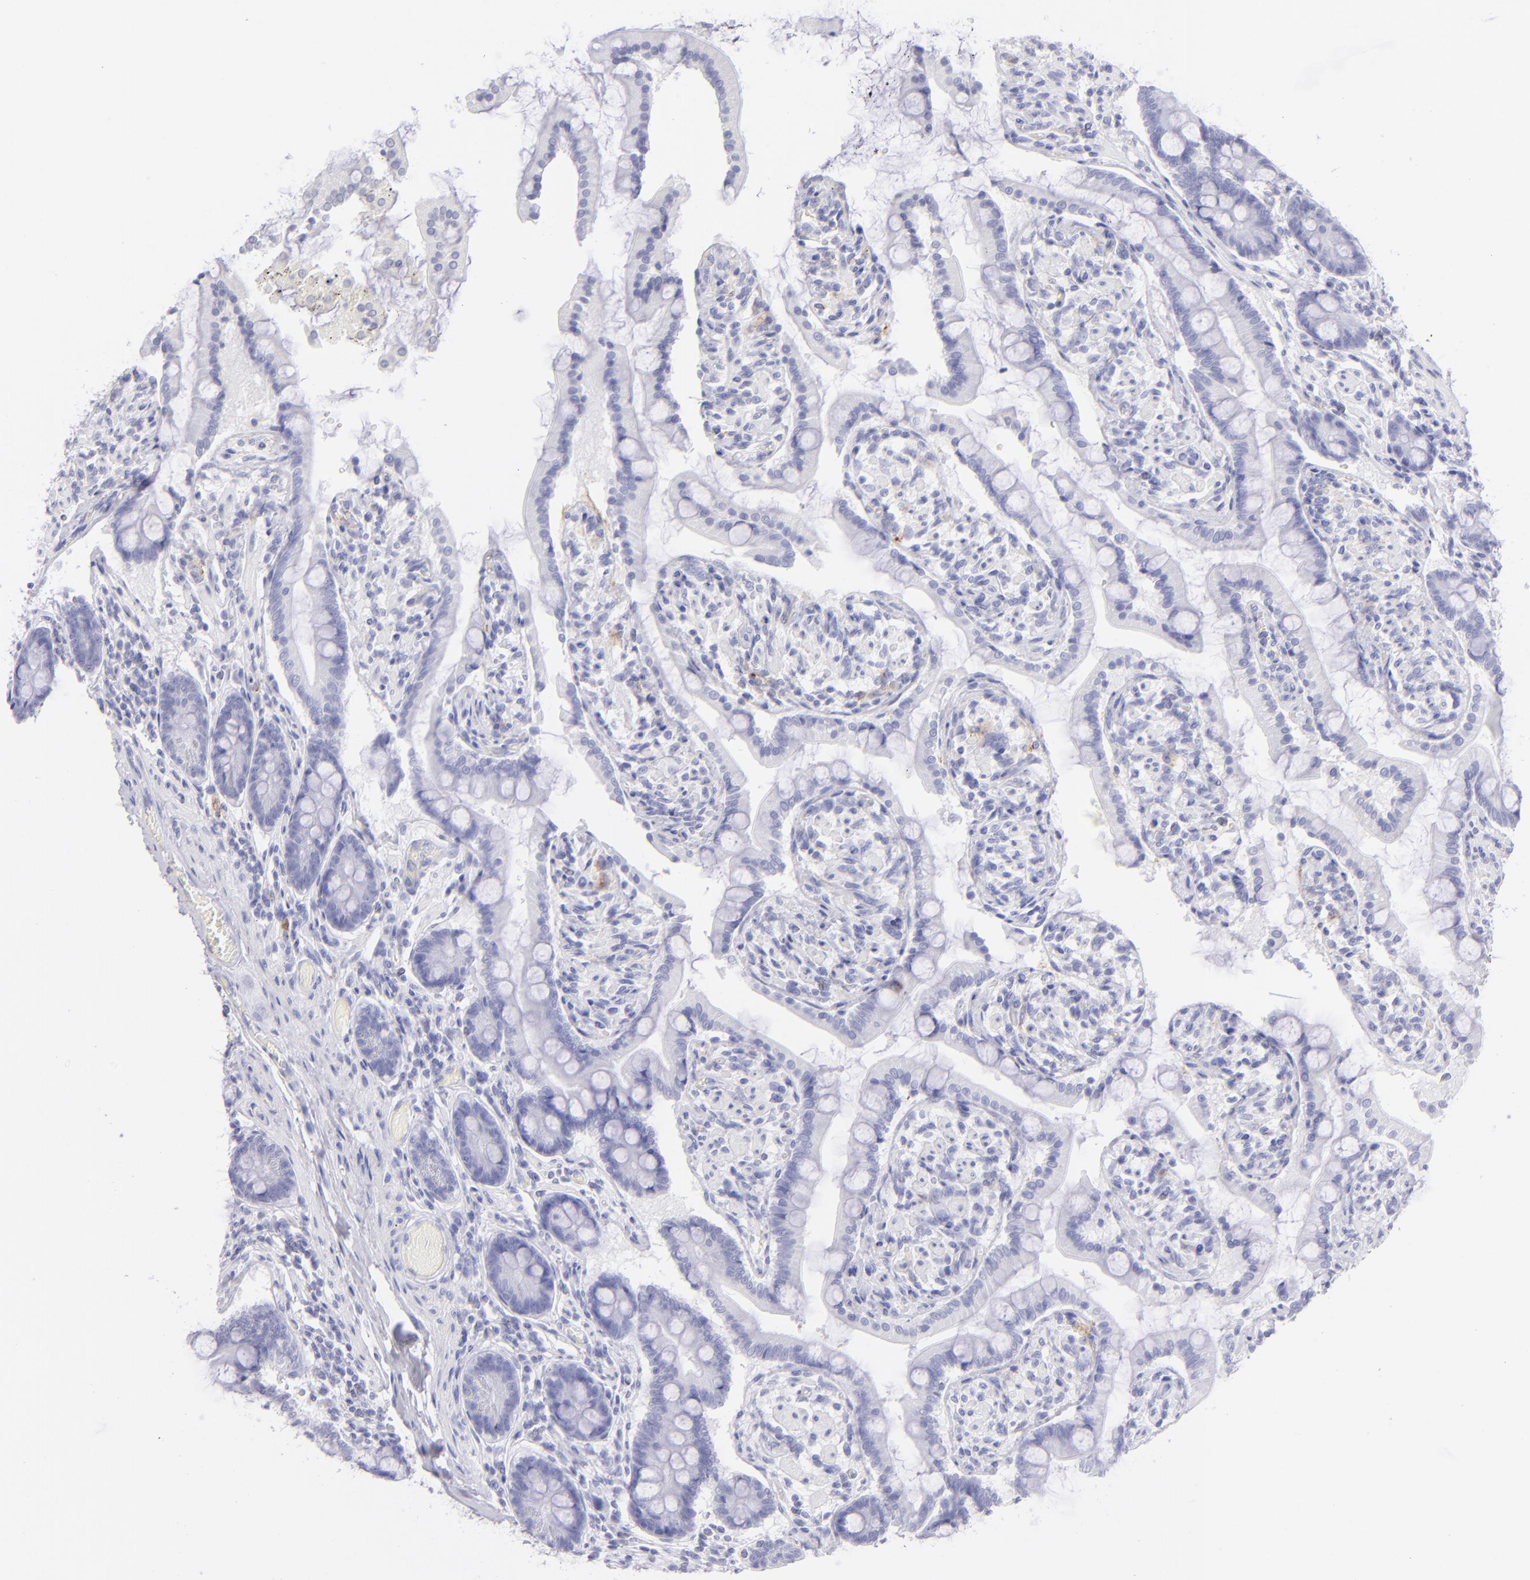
{"staining": {"intensity": "negative", "quantity": "none", "location": "none"}, "tissue": "small intestine", "cell_type": "Glandular cells", "image_type": "normal", "snomed": [{"axis": "morphology", "description": "Normal tissue, NOS"}, {"axis": "topography", "description": "Small intestine"}], "caption": "Small intestine was stained to show a protein in brown. There is no significant expression in glandular cells. (Brightfield microscopy of DAB (3,3'-diaminobenzidine) IHC at high magnification).", "gene": "CD72", "patient": {"sex": "male", "age": 41}}